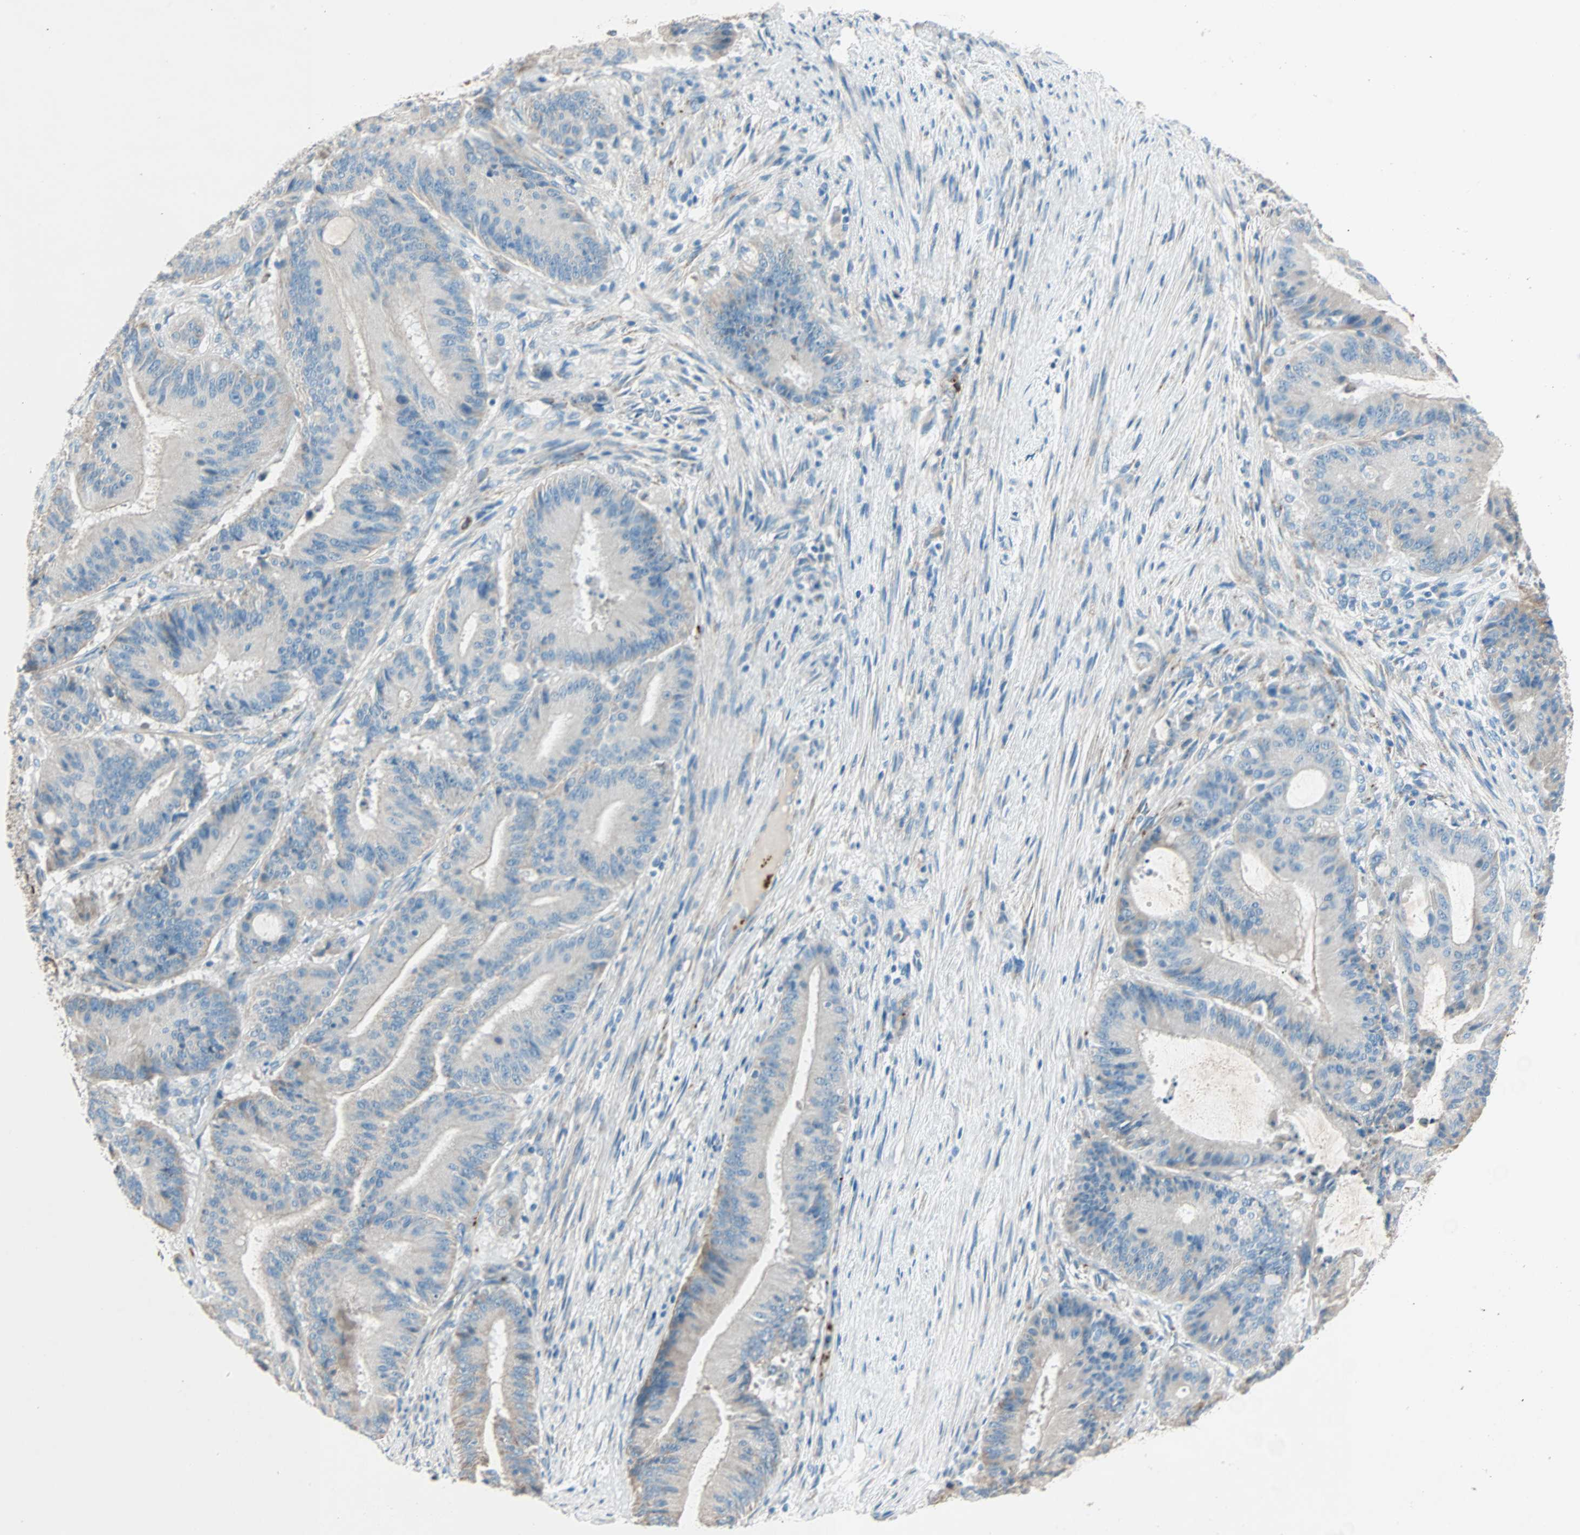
{"staining": {"intensity": "moderate", "quantity": ">75%", "location": "cytoplasmic/membranous"}, "tissue": "liver cancer", "cell_type": "Tumor cells", "image_type": "cancer", "snomed": [{"axis": "morphology", "description": "Cholangiocarcinoma"}, {"axis": "topography", "description": "Liver"}], "caption": "Protein staining of cholangiocarcinoma (liver) tissue displays moderate cytoplasmic/membranous positivity in approximately >75% of tumor cells. (brown staining indicates protein expression, while blue staining denotes nuclei).", "gene": "LY6G6F", "patient": {"sex": "female", "age": 73}}